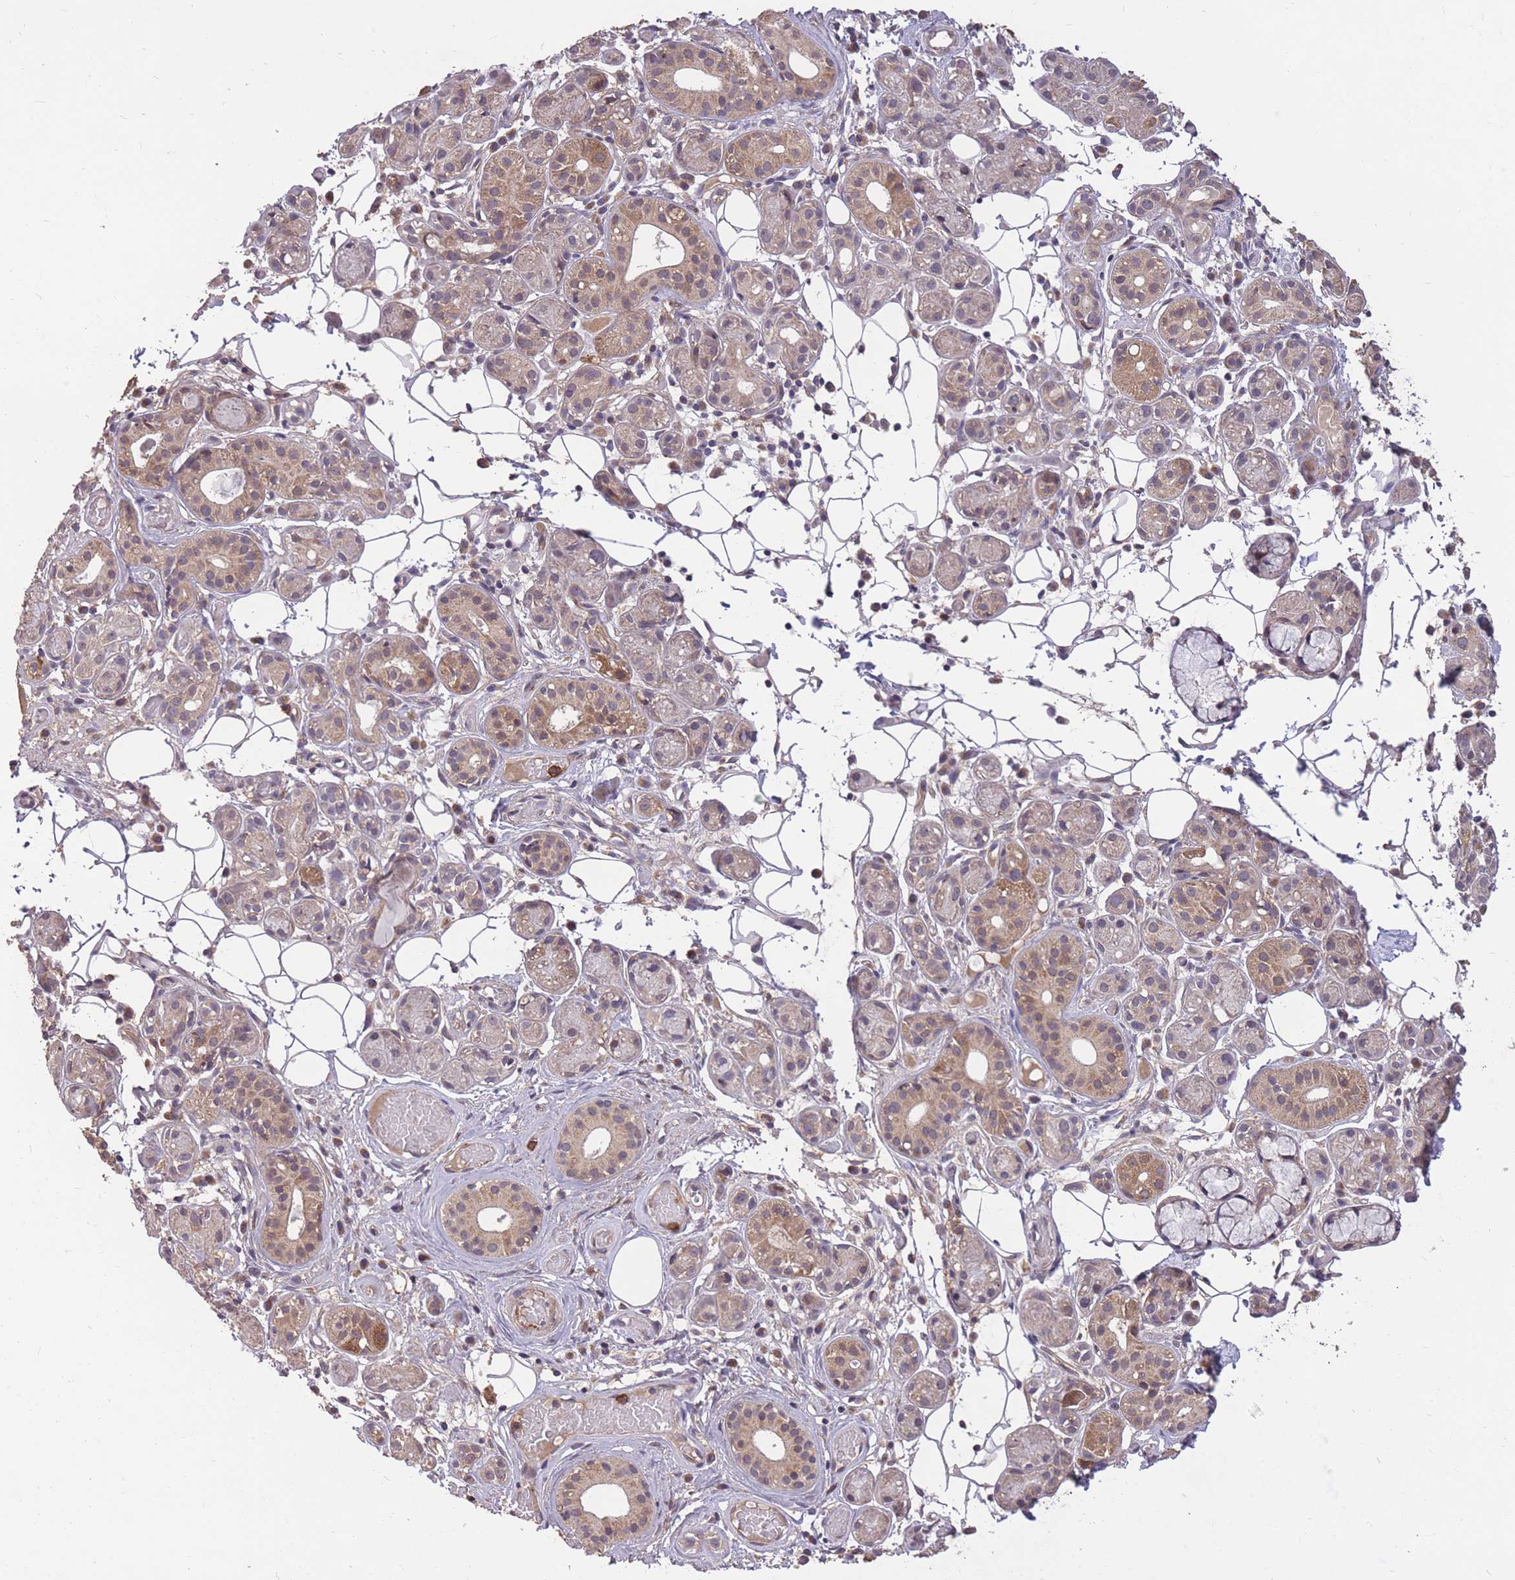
{"staining": {"intensity": "moderate", "quantity": "25%-75%", "location": "cytoplasmic/membranous"}, "tissue": "salivary gland", "cell_type": "Glandular cells", "image_type": "normal", "snomed": [{"axis": "morphology", "description": "Normal tissue, NOS"}, {"axis": "topography", "description": "Salivary gland"}], "caption": "Normal salivary gland was stained to show a protein in brown. There is medium levels of moderate cytoplasmic/membranous expression in approximately 25%-75% of glandular cells.", "gene": "IGF2BP2", "patient": {"sex": "male", "age": 82}}